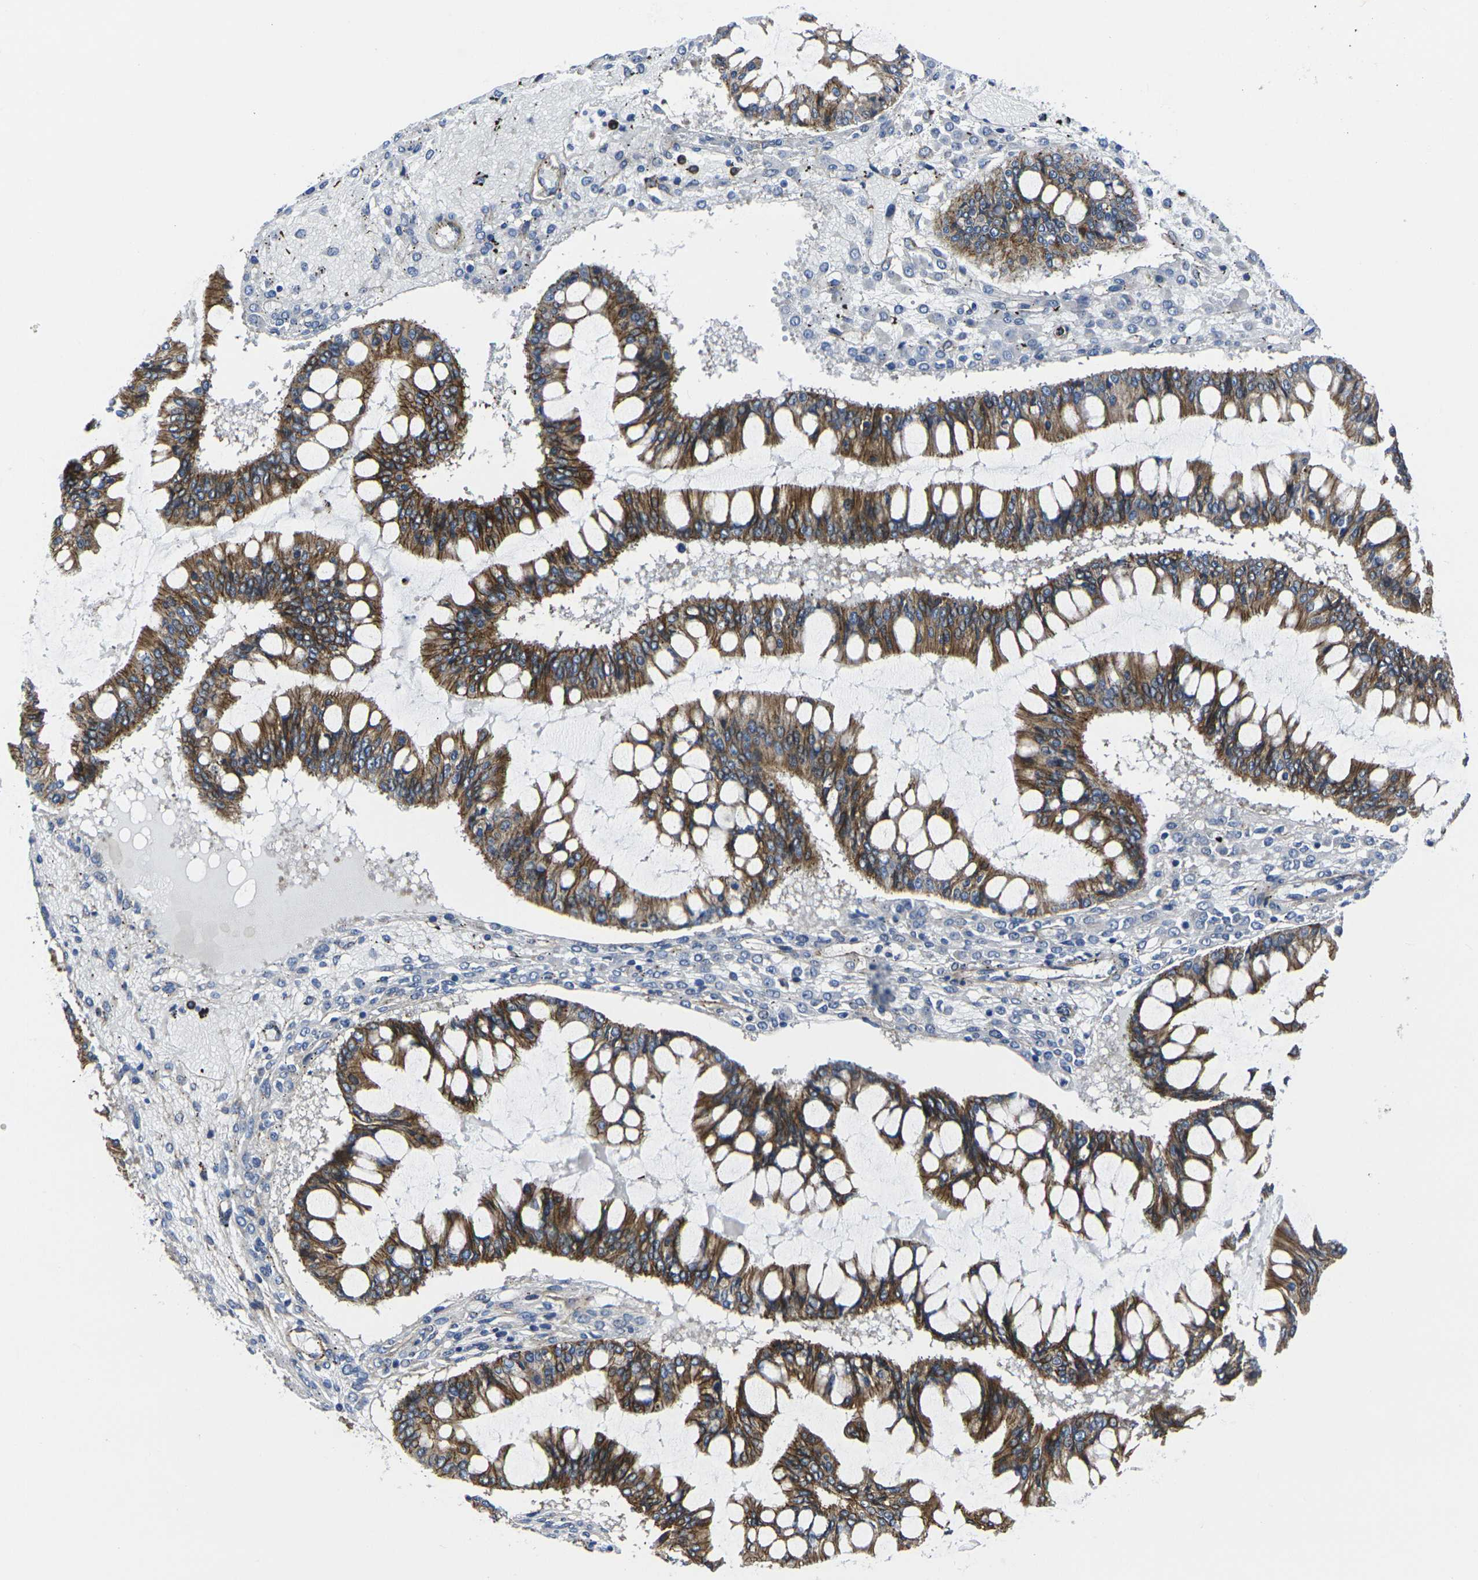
{"staining": {"intensity": "strong", "quantity": ">75%", "location": "cytoplasmic/membranous"}, "tissue": "ovarian cancer", "cell_type": "Tumor cells", "image_type": "cancer", "snomed": [{"axis": "morphology", "description": "Cystadenocarcinoma, mucinous, NOS"}, {"axis": "topography", "description": "Ovary"}], "caption": "Brown immunohistochemical staining in ovarian mucinous cystadenocarcinoma demonstrates strong cytoplasmic/membranous staining in about >75% of tumor cells.", "gene": "NUMB", "patient": {"sex": "female", "age": 73}}